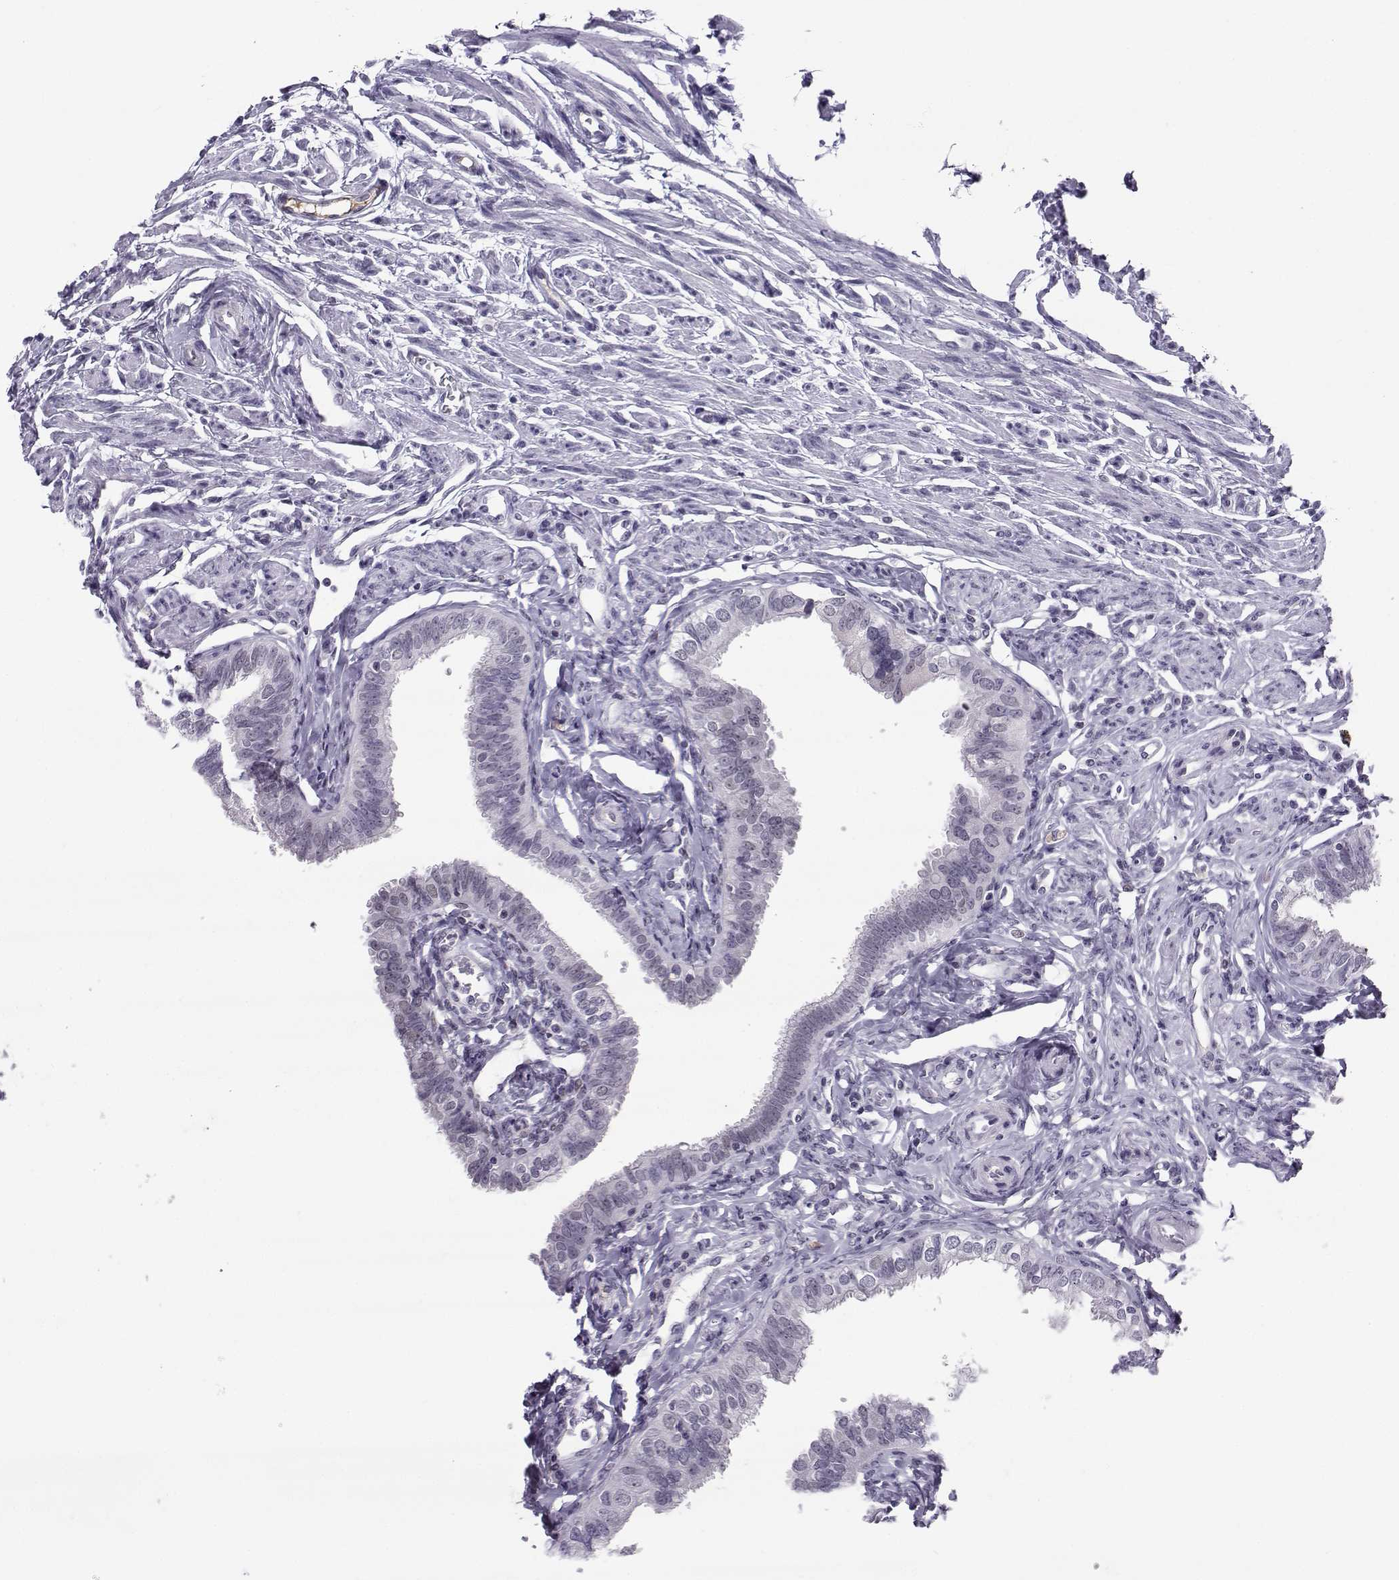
{"staining": {"intensity": "negative", "quantity": "none", "location": "none"}, "tissue": "fallopian tube", "cell_type": "Glandular cells", "image_type": "normal", "snomed": [{"axis": "morphology", "description": "Normal tissue, NOS"}, {"axis": "topography", "description": "Fallopian tube"}], "caption": "IHC of unremarkable human fallopian tube reveals no staining in glandular cells. The staining is performed using DAB brown chromogen with nuclei counter-stained in using hematoxylin.", "gene": "LHX1", "patient": {"sex": "female", "age": 54}}